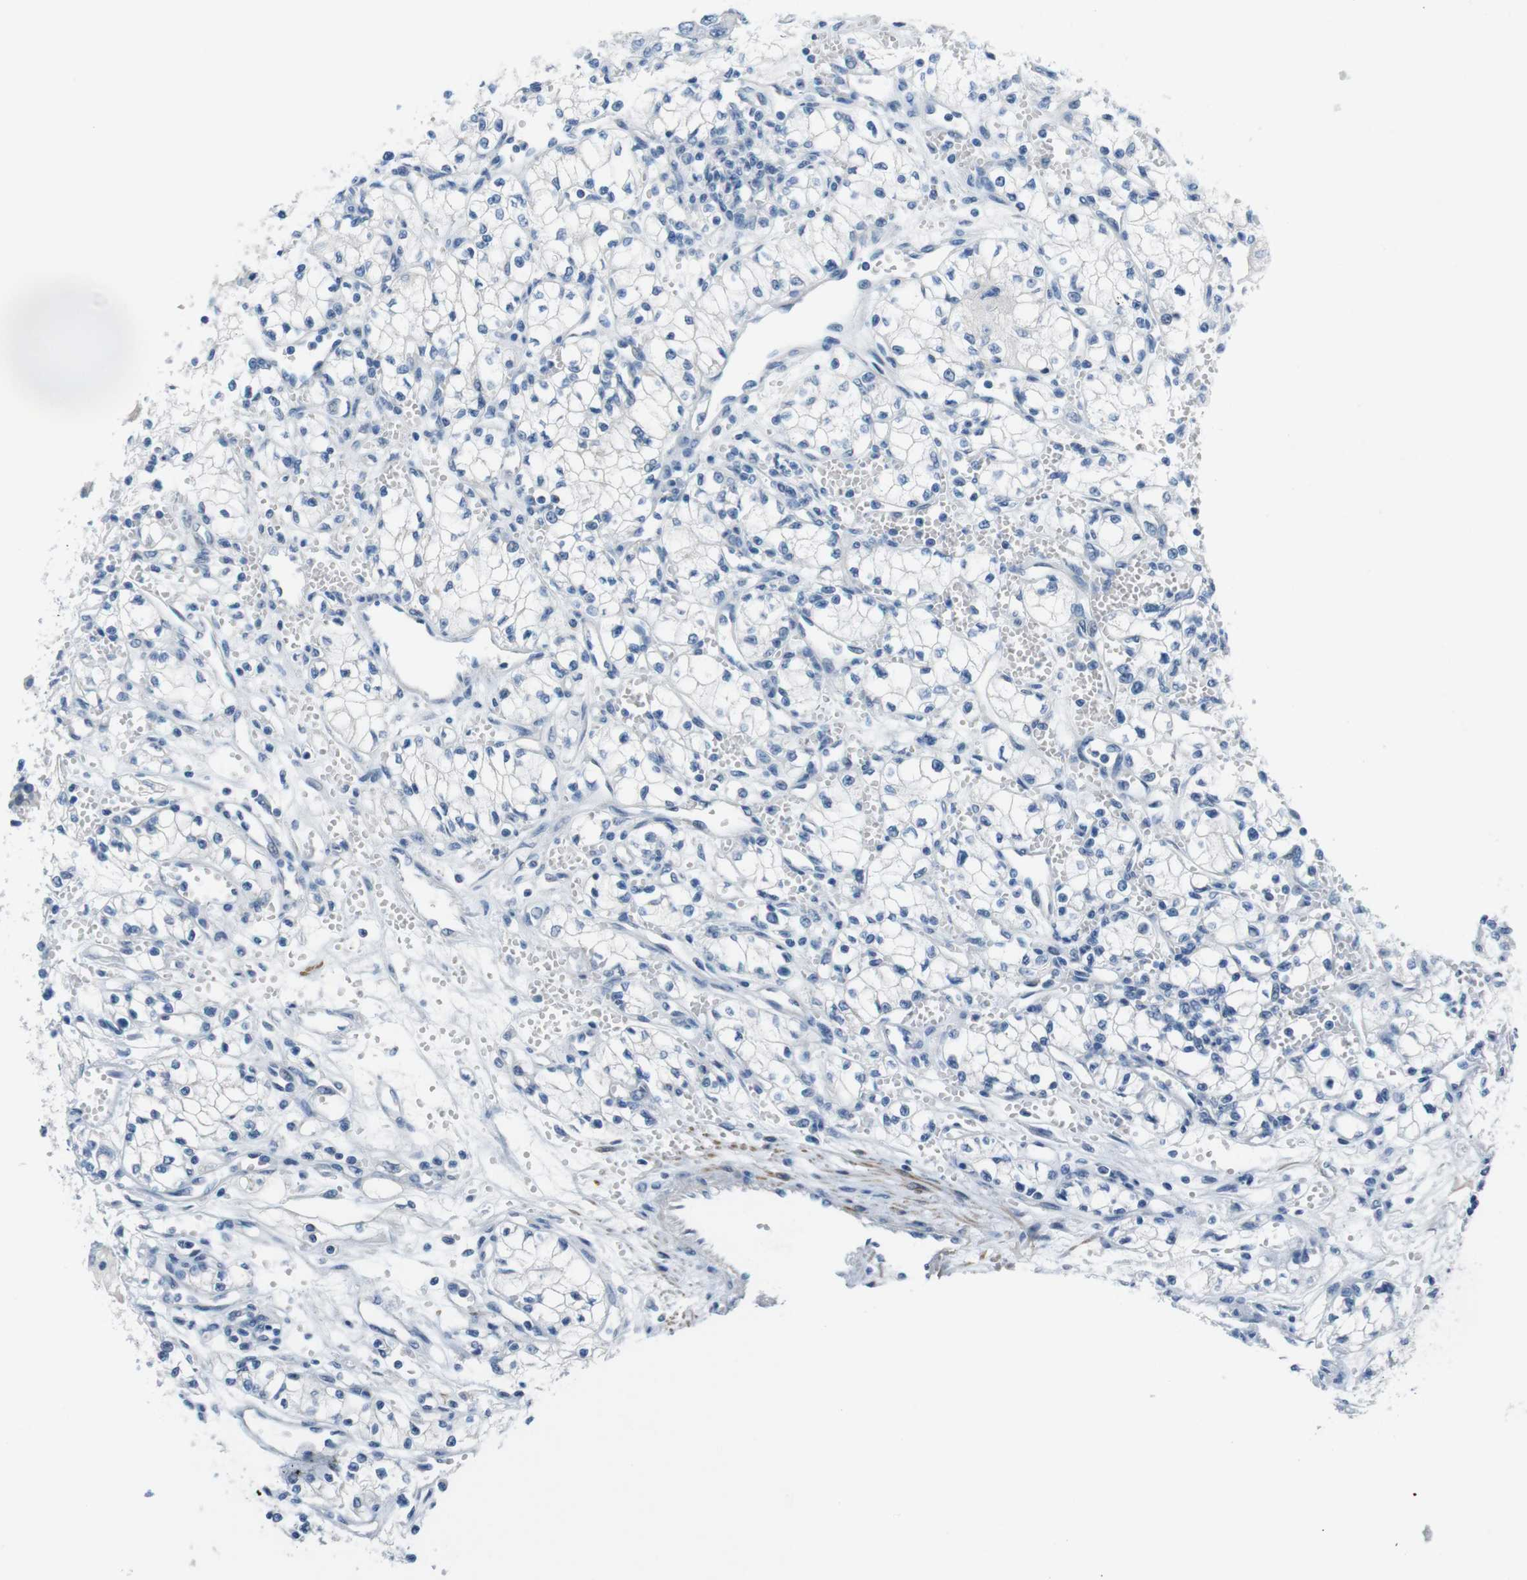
{"staining": {"intensity": "negative", "quantity": "none", "location": "none"}, "tissue": "renal cancer", "cell_type": "Tumor cells", "image_type": "cancer", "snomed": [{"axis": "morphology", "description": "Normal tissue, NOS"}, {"axis": "morphology", "description": "Adenocarcinoma, NOS"}, {"axis": "topography", "description": "Kidney"}], "caption": "An immunohistochemistry histopathology image of adenocarcinoma (renal) is shown. There is no staining in tumor cells of adenocarcinoma (renal).", "gene": "HRH2", "patient": {"sex": "male", "age": 59}}